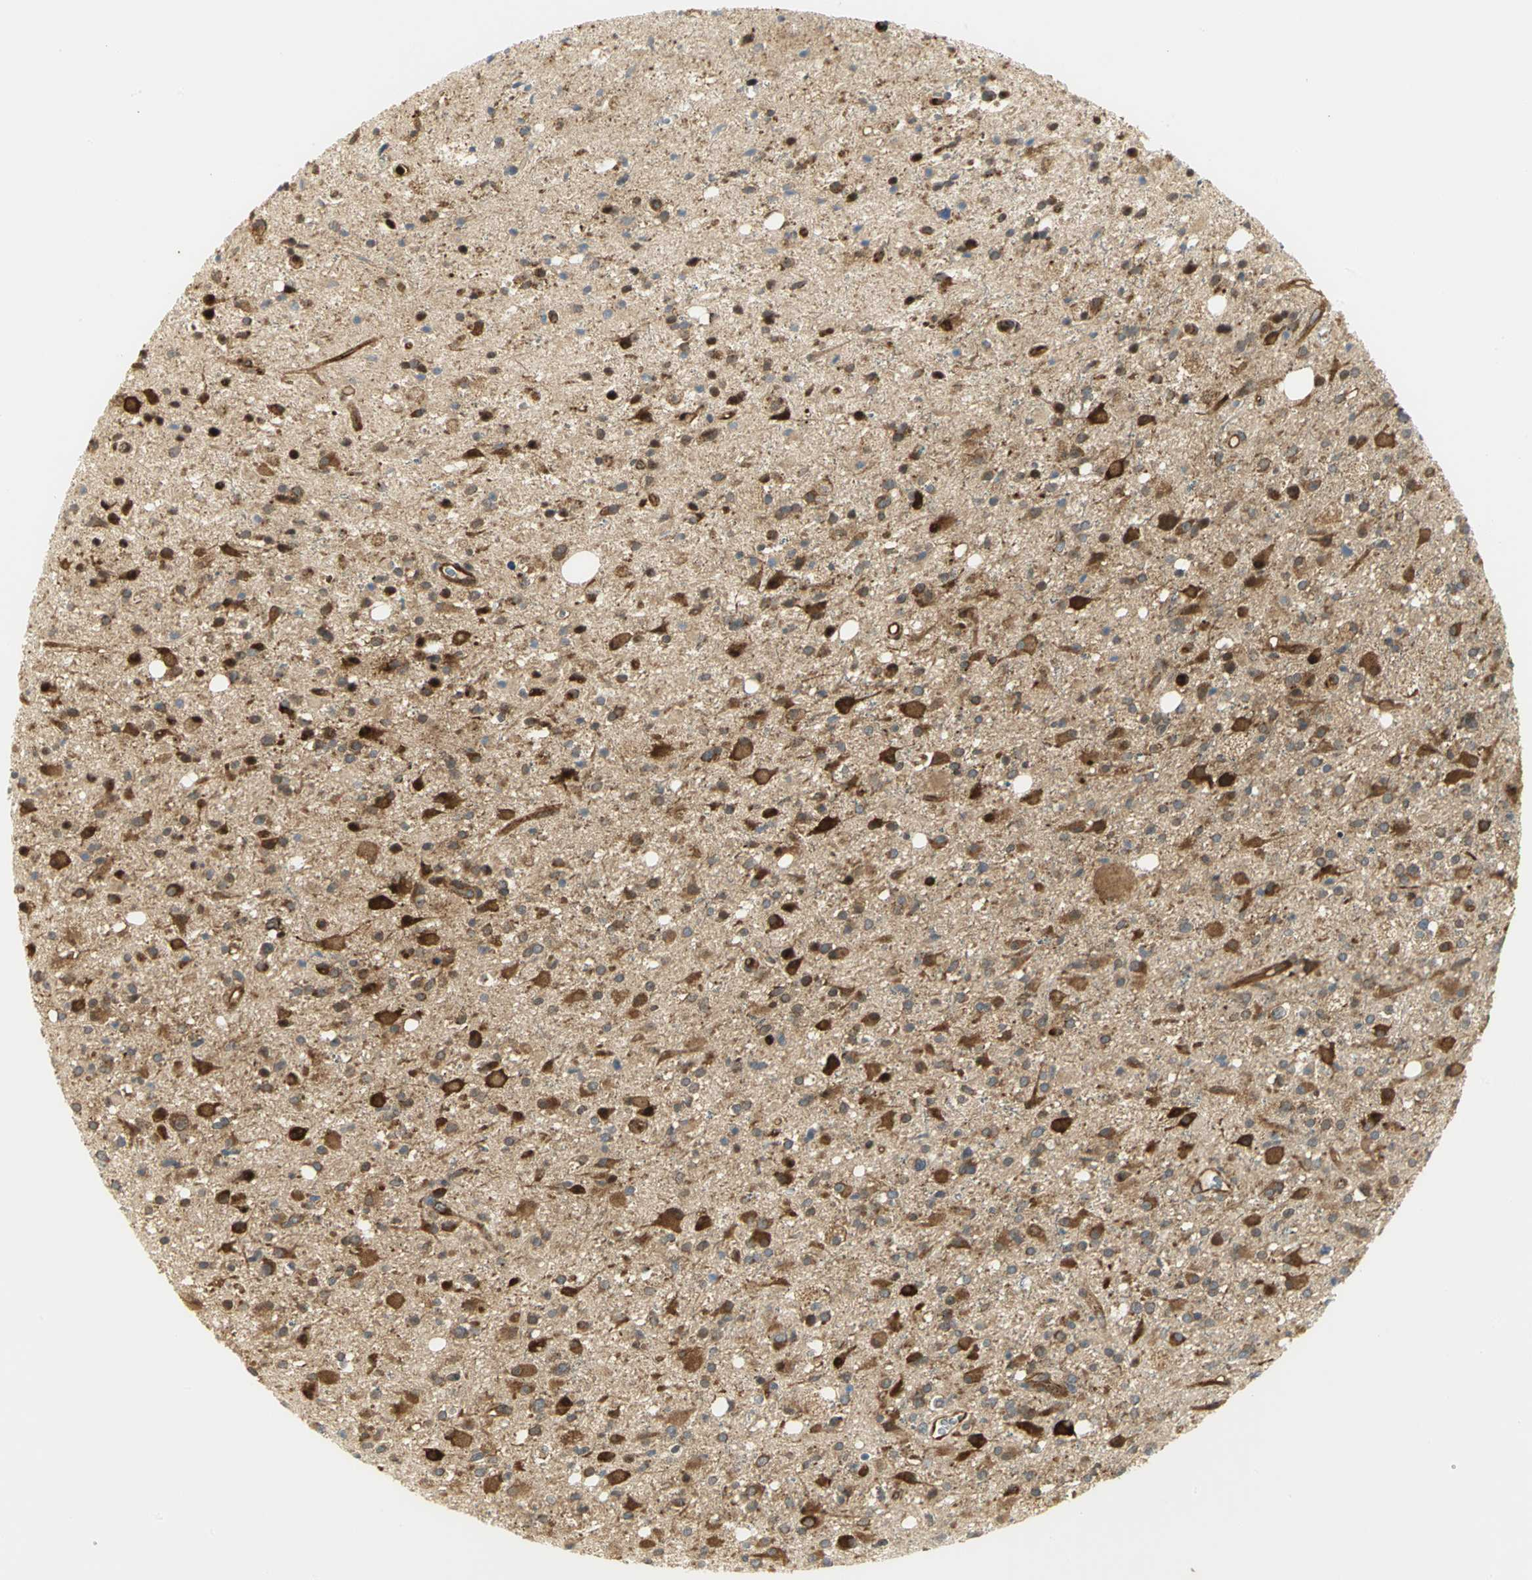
{"staining": {"intensity": "strong", "quantity": ">75%", "location": "cytoplasmic/membranous,nuclear"}, "tissue": "glioma", "cell_type": "Tumor cells", "image_type": "cancer", "snomed": [{"axis": "morphology", "description": "Glioma, malignant, High grade"}, {"axis": "topography", "description": "Brain"}], "caption": "A brown stain shows strong cytoplasmic/membranous and nuclear expression of a protein in glioma tumor cells.", "gene": "EEA1", "patient": {"sex": "male", "age": 33}}